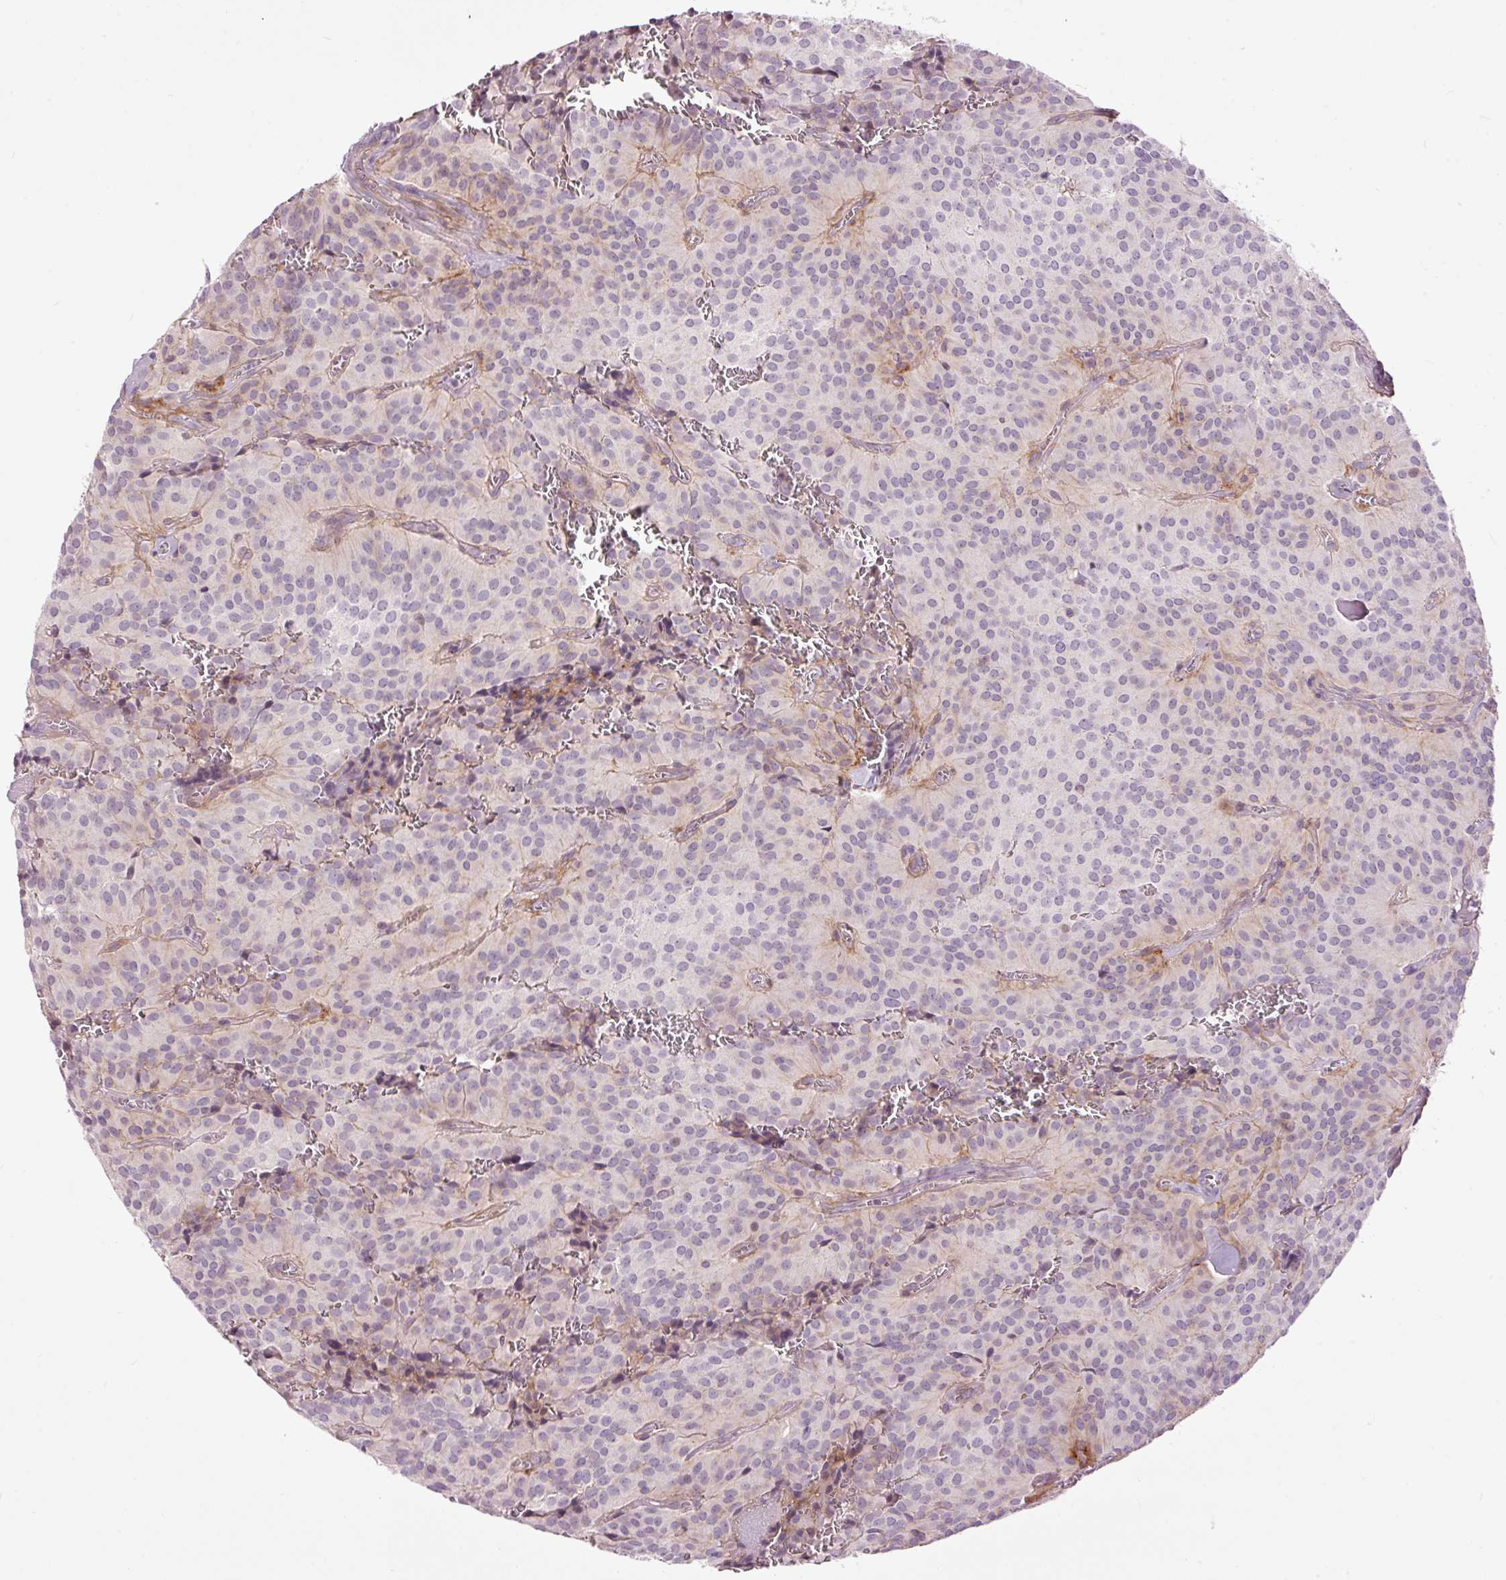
{"staining": {"intensity": "negative", "quantity": "none", "location": "none"}, "tissue": "glioma", "cell_type": "Tumor cells", "image_type": "cancer", "snomed": [{"axis": "morphology", "description": "Glioma, malignant, Low grade"}, {"axis": "topography", "description": "Brain"}], "caption": "Protein analysis of malignant low-grade glioma shows no significant expression in tumor cells.", "gene": "FCRL4", "patient": {"sex": "male", "age": 42}}